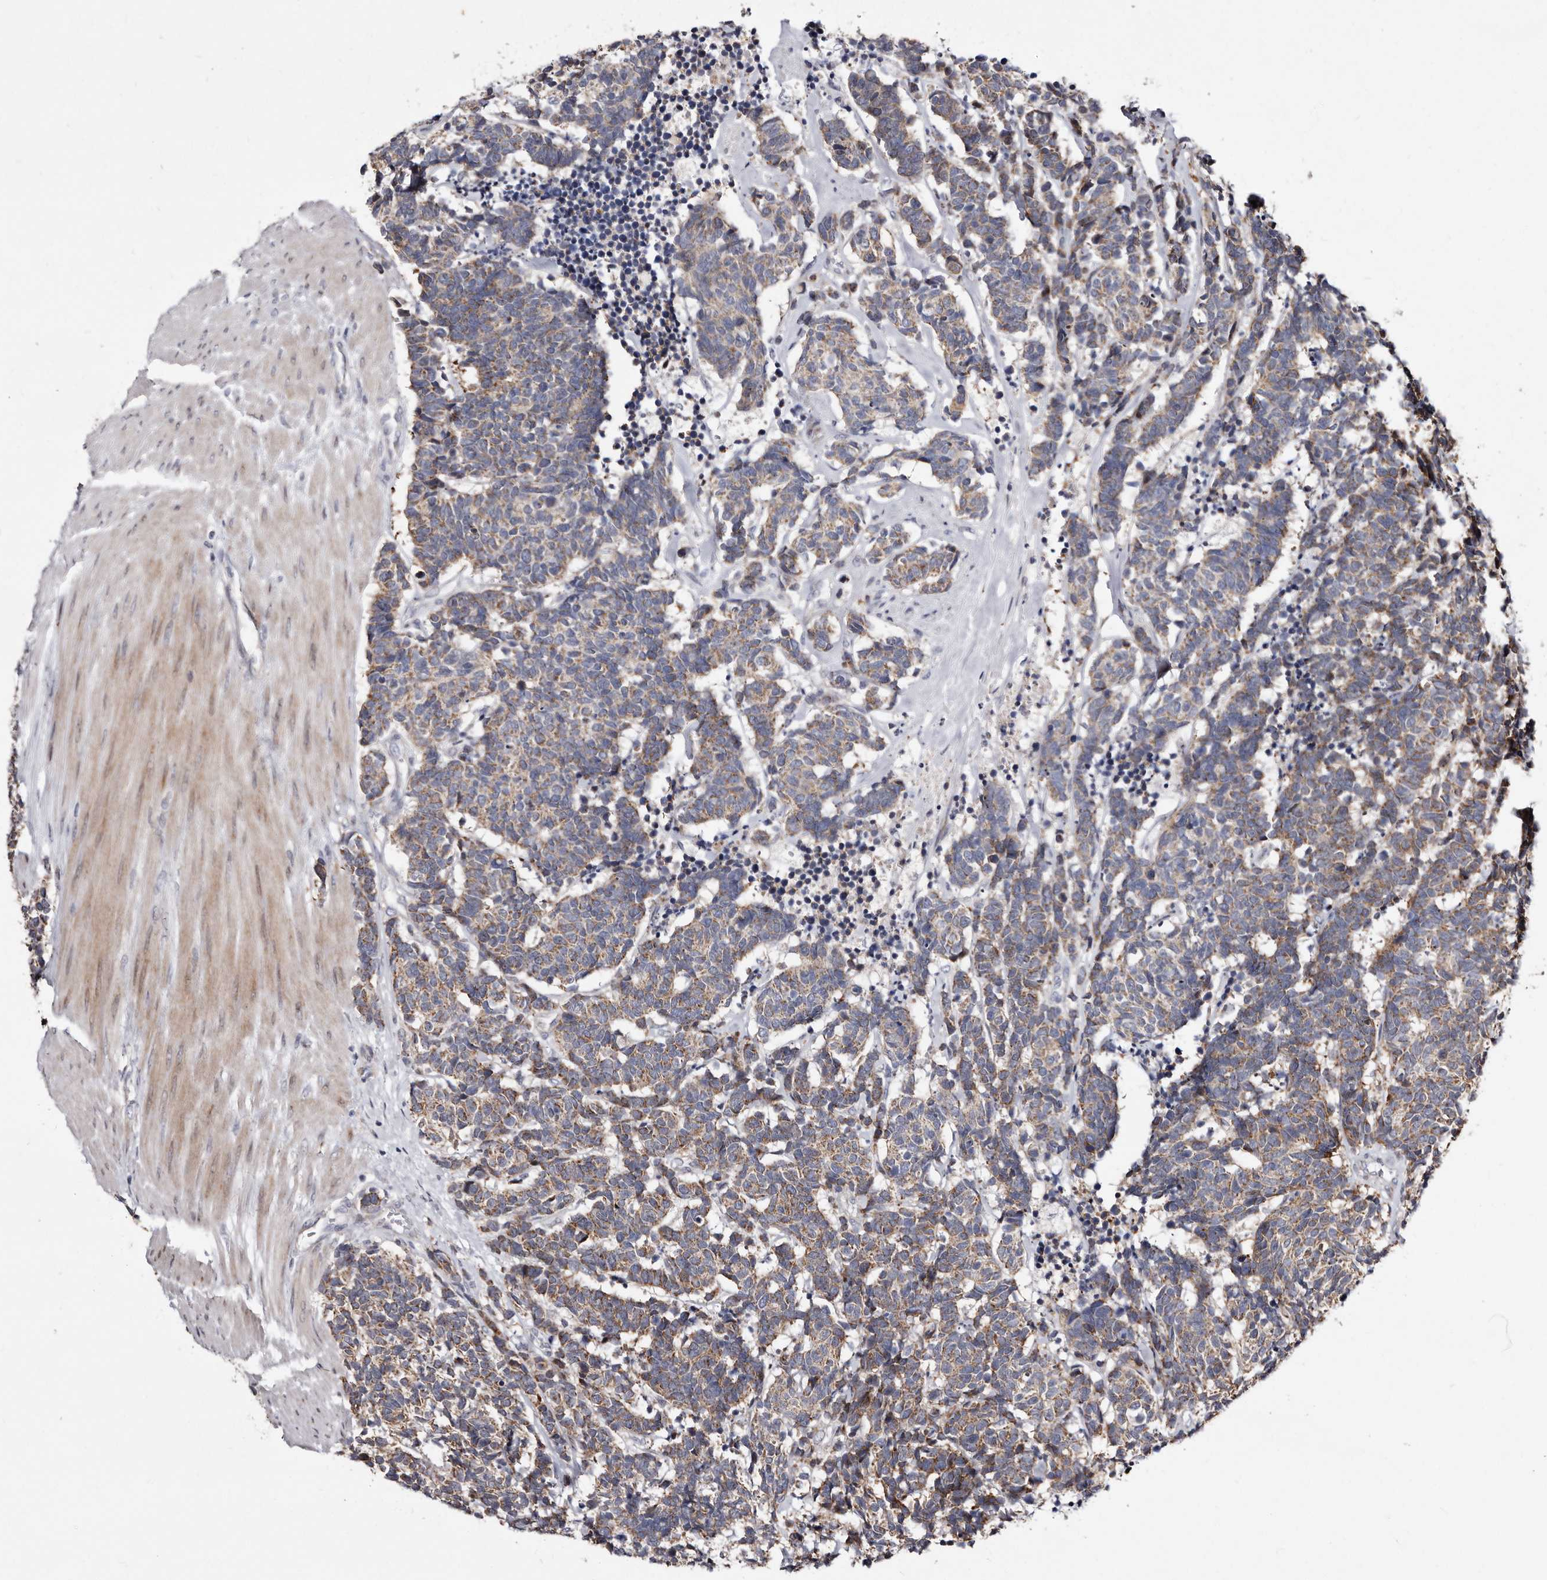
{"staining": {"intensity": "moderate", "quantity": ">75%", "location": "cytoplasmic/membranous"}, "tissue": "carcinoid", "cell_type": "Tumor cells", "image_type": "cancer", "snomed": [{"axis": "morphology", "description": "Carcinoma, NOS"}, {"axis": "morphology", "description": "Carcinoid, malignant, NOS"}, {"axis": "topography", "description": "Urinary bladder"}], "caption": "This micrograph exhibits IHC staining of carcinoma, with medium moderate cytoplasmic/membranous staining in about >75% of tumor cells.", "gene": "TIMM17B", "patient": {"sex": "male", "age": 57}}